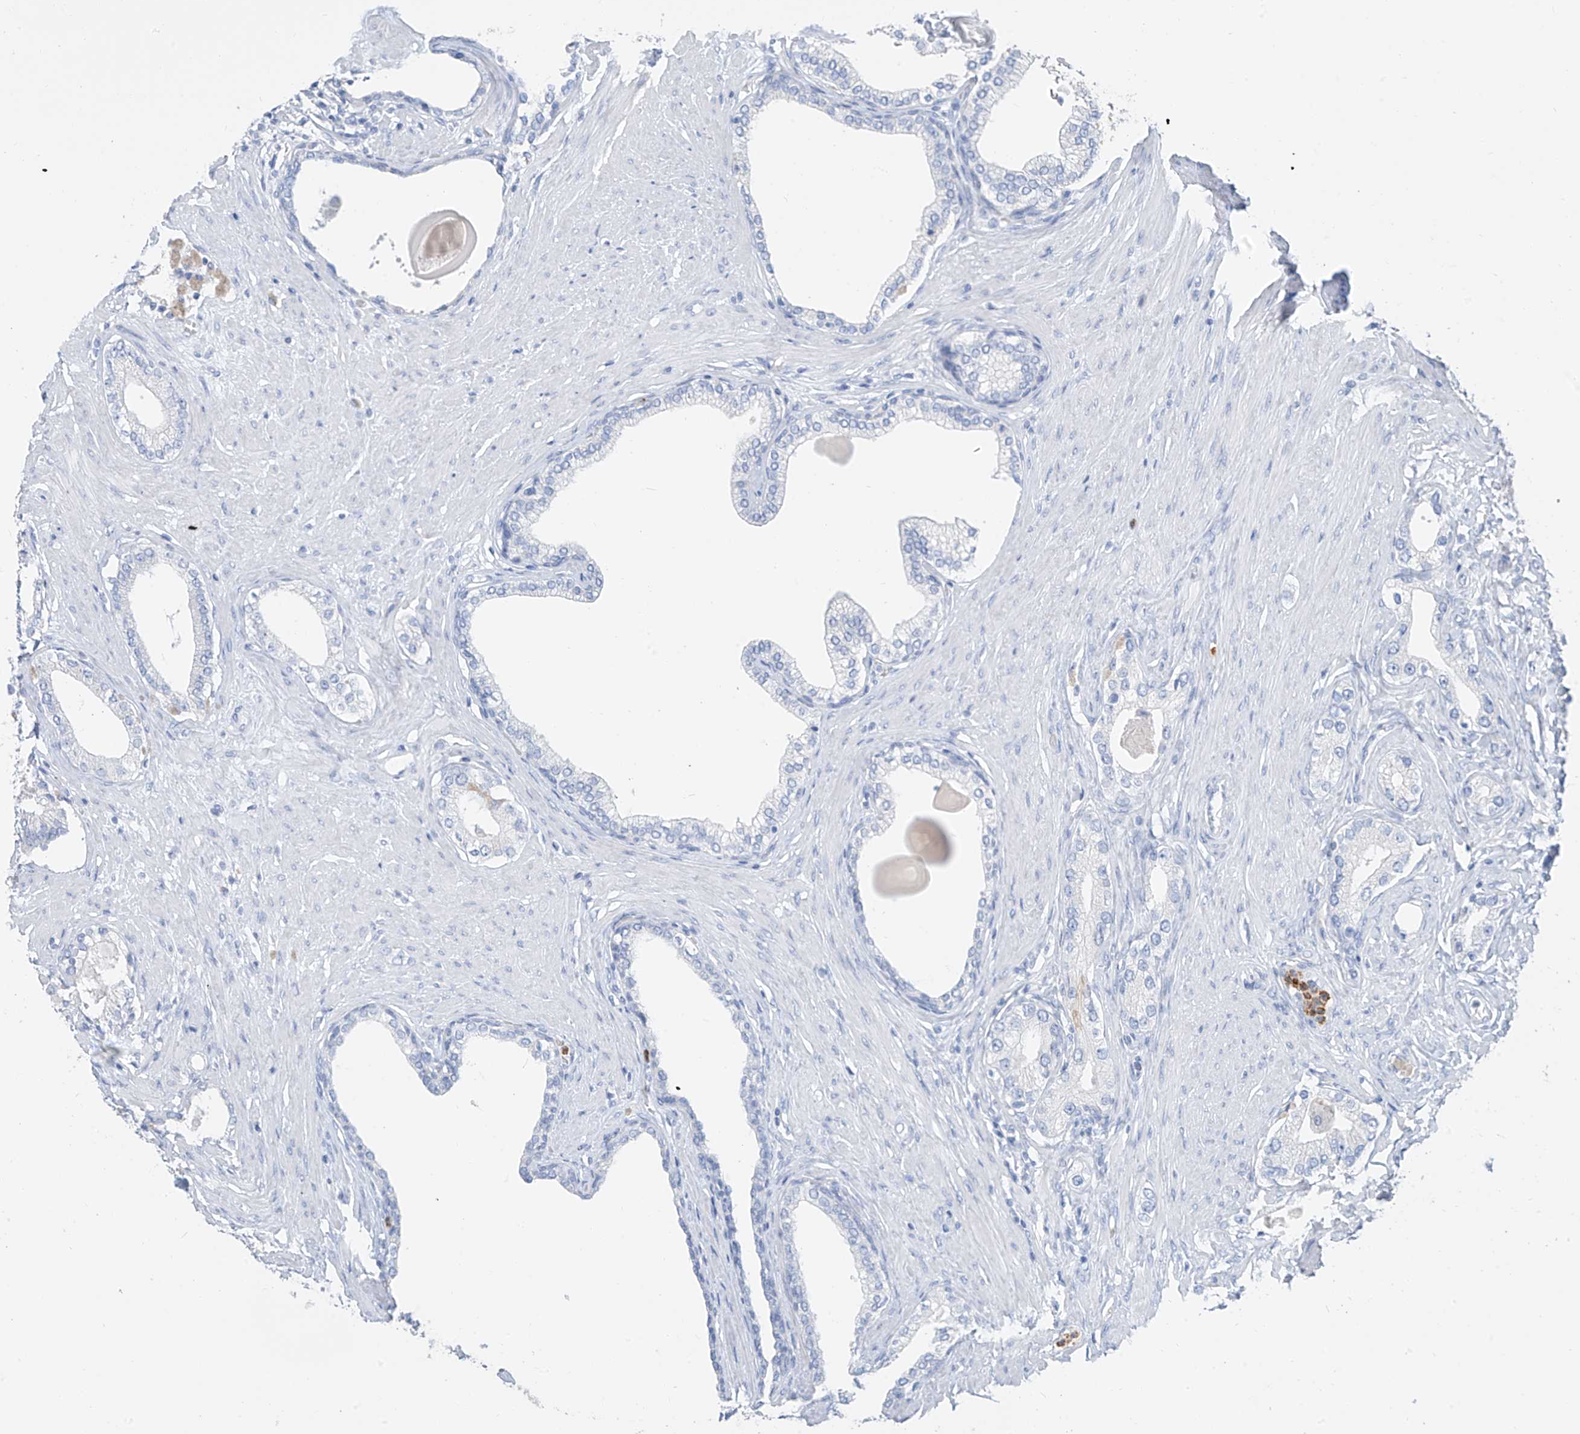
{"staining": {"intensity": "negative", "quantity": "none", "location": "none"}, "tissue": "prostate cancer", "cell_type": "Tumor cells", "image_type": "cancer", "snomed": [{"axis": "morphology", "description": "Adenocarcinoma, High grade"}, {"axis": "topography", "description": "Prostate"}], "caption": "High magnification brightfield microscopy of adenocarcinoma (high-grade) (prostate) stained with DAB (brown) and counterstained with hematoxylin (blue): tumor cells show no significant positivity.", "gene": "PAFAH1B3", "patient": {"sex": "male", "age": 63}}